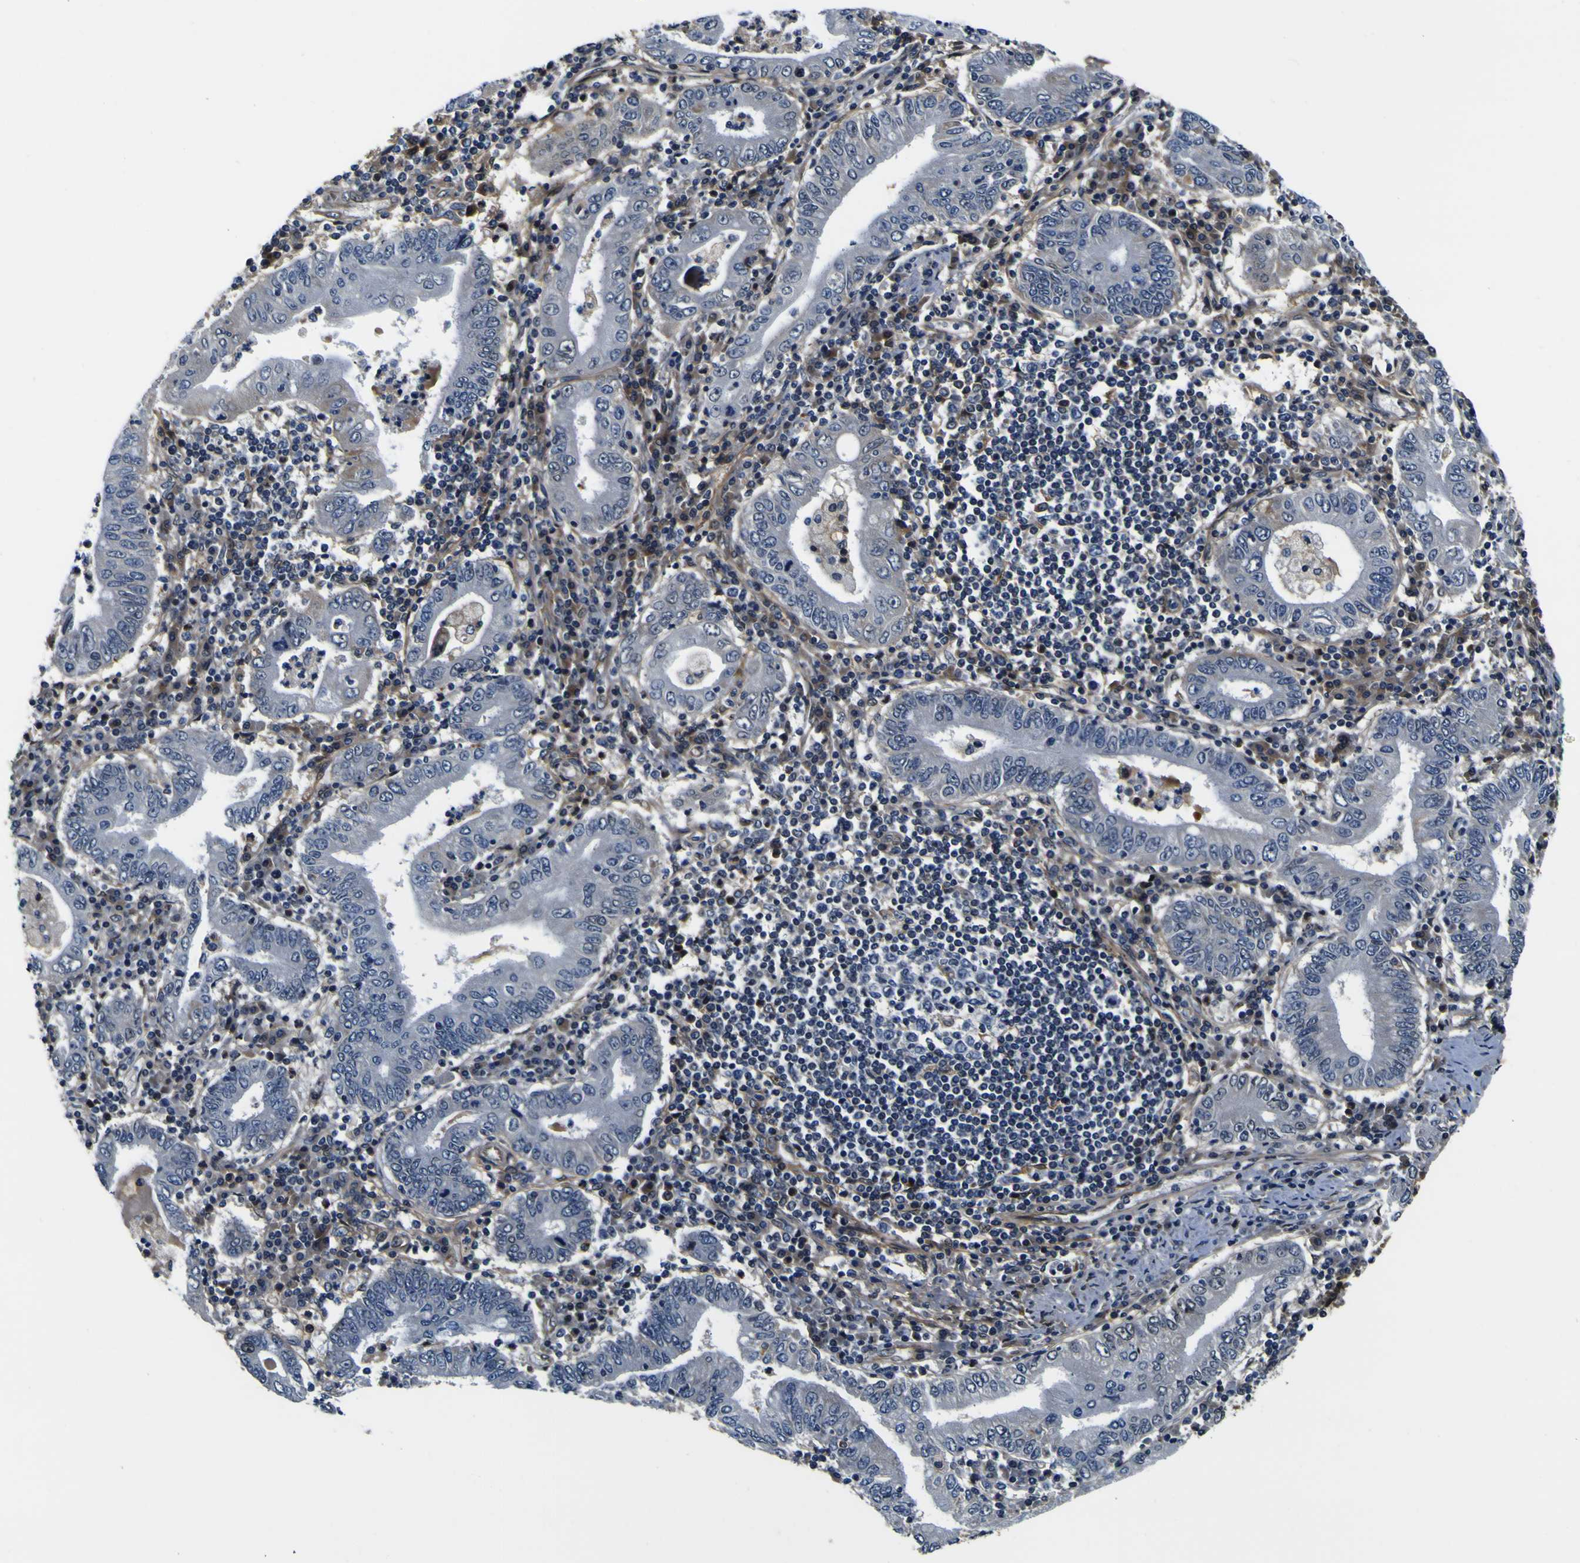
{"staining": {"intensity": "negative", "quantity": "none", "location": "none"}, "tissue": "stomach cancer", "cell_type": "Tumor cells", "image_type": "cancer", "snomed": [{"axis": "morphology", "description": "Normal tissue, NOS"}, {"axis": "morphology", "description": "Adenocarcinoma, NOS"}, {"axis": "topography", "description": "Esophagus"}, {"axis": "topography", "description": "Stomach, upper"}, {"axis": "topography", "description": "Peripheral nerve tissue"}], "caption": "Immunohistochemistry micrograph of neoplastic tissue: human stomach cancer stained with DAB shows no significant protein positivity in tumor cells.", "gene": "POSTN", "patient": {"sex": "male", "age": 62}}